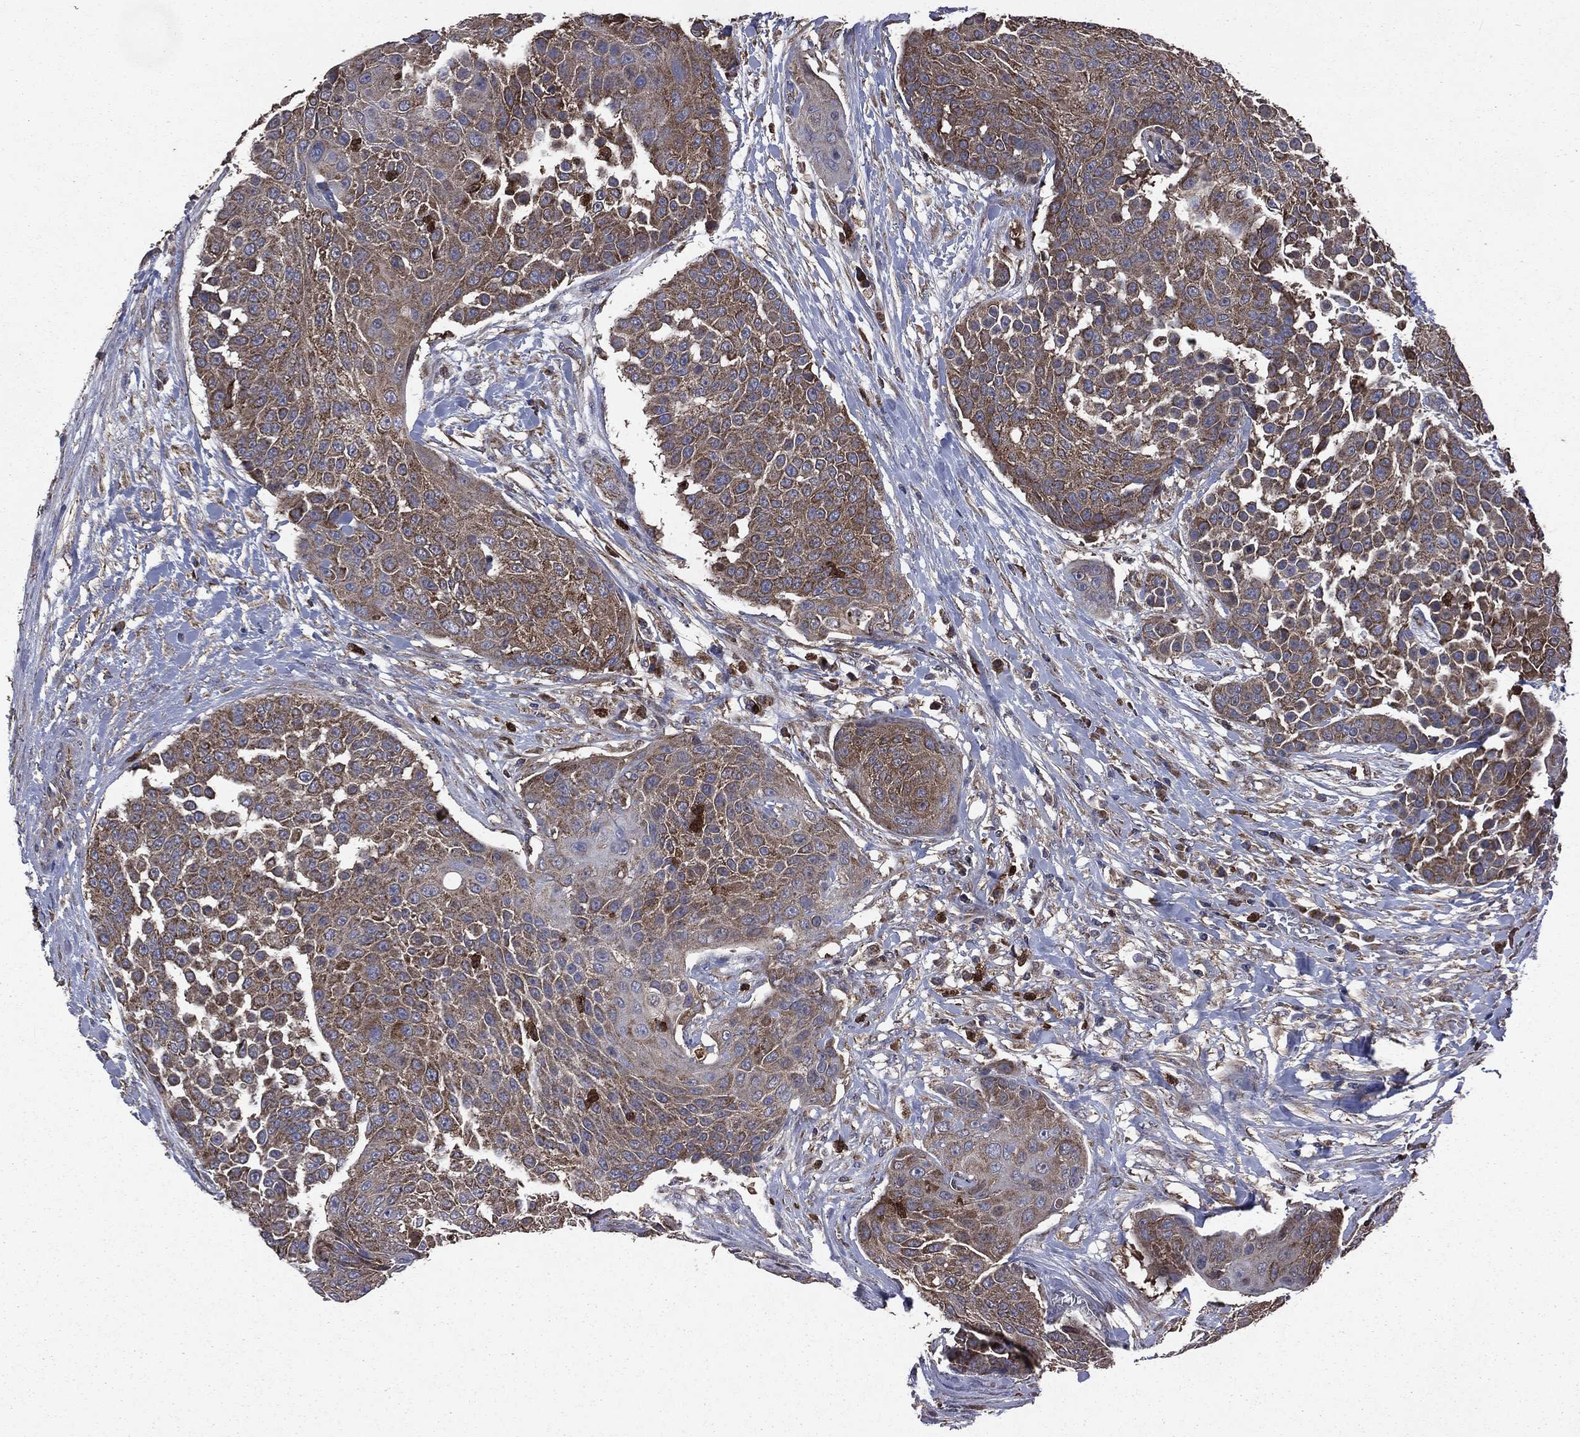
{"staining": {"intensity": "moderate", "quantity": ">75%", "location": "cytoplasmic/membranous"}, "tissue": "urothelial cancer", "cell_type": "Tumor cells", "image_type": "cancer", "snomed": [{"axis": "morphology", "description": "Urothelial carcinoma, High grade"}, {"axis": "topography", "description": "Urinary bladder"}], "caption": "Human urothelial cancer stained for a protein (brown) exhibits moderate cytoplasmic/membranous positive staining in approximately >75% of tumor cells.", "gene": "MAPK6", "patient": {"sex": "female", "age": 63}}